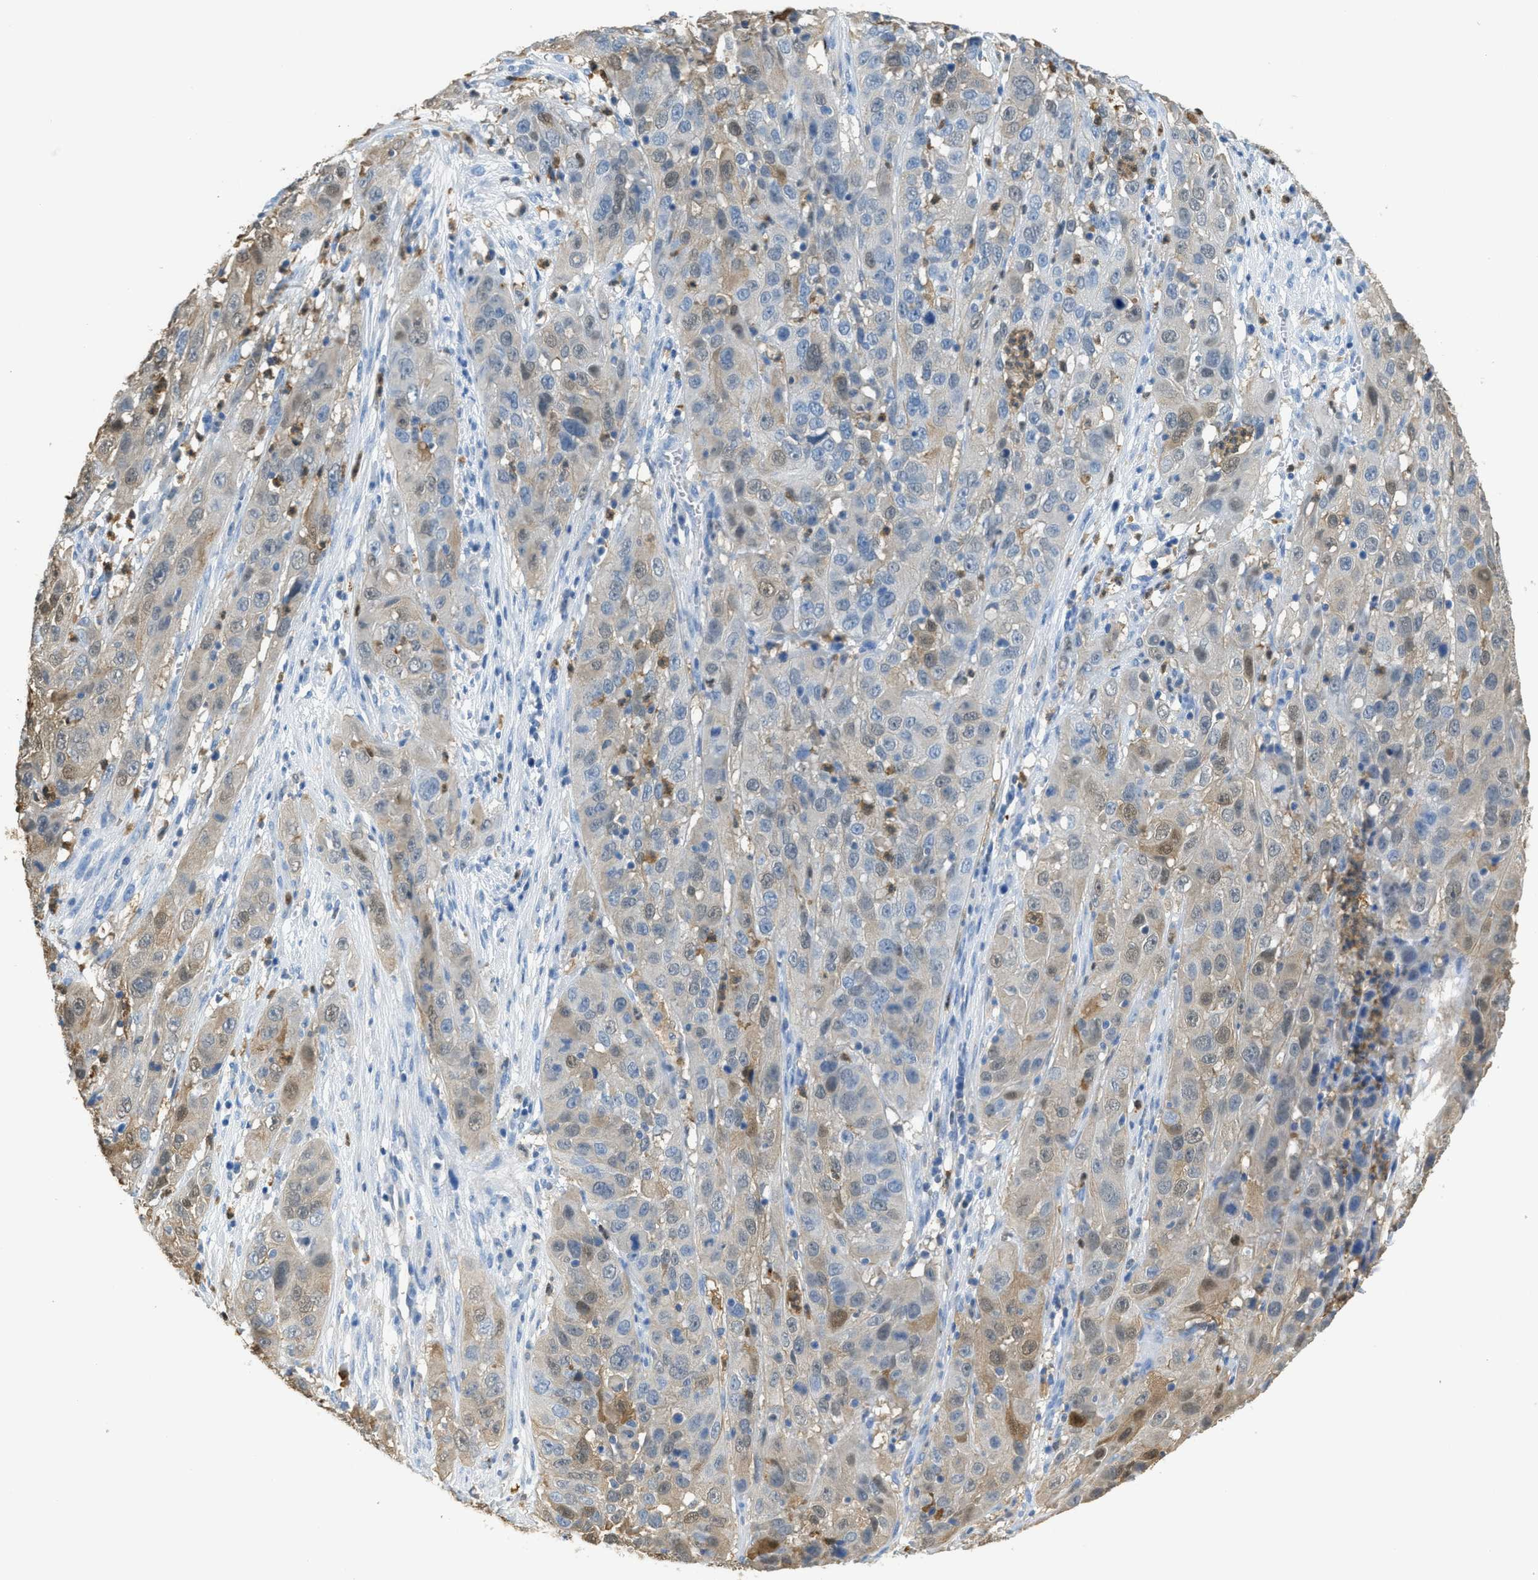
{"staining": {"intensity": "weak", "quantity": "25%-75%", "location": "cytoplasmic/membranous,nuclear"}, "tissue": "cervical cancer", "cell_type": "Tumor cells", "image_type": "cancer", "snomed": [{"axis": "morphology", "description": "Squamous cell carcinoma, NOS"}, {"axis": "topography", "description": "Cervix"}], "caption": "High-power microscopy captured an immunohistochemistry micrograph of squamous cell carcinoma (cervical), revealing weak cytoplasmic/membranous and nuclear expression in approximately 25%-75% of tumor cells. (IHC, brightfield microscopy, high magnification).", "gene": "SERPINB1", "patient": {"sex": "female", "age": 32}}